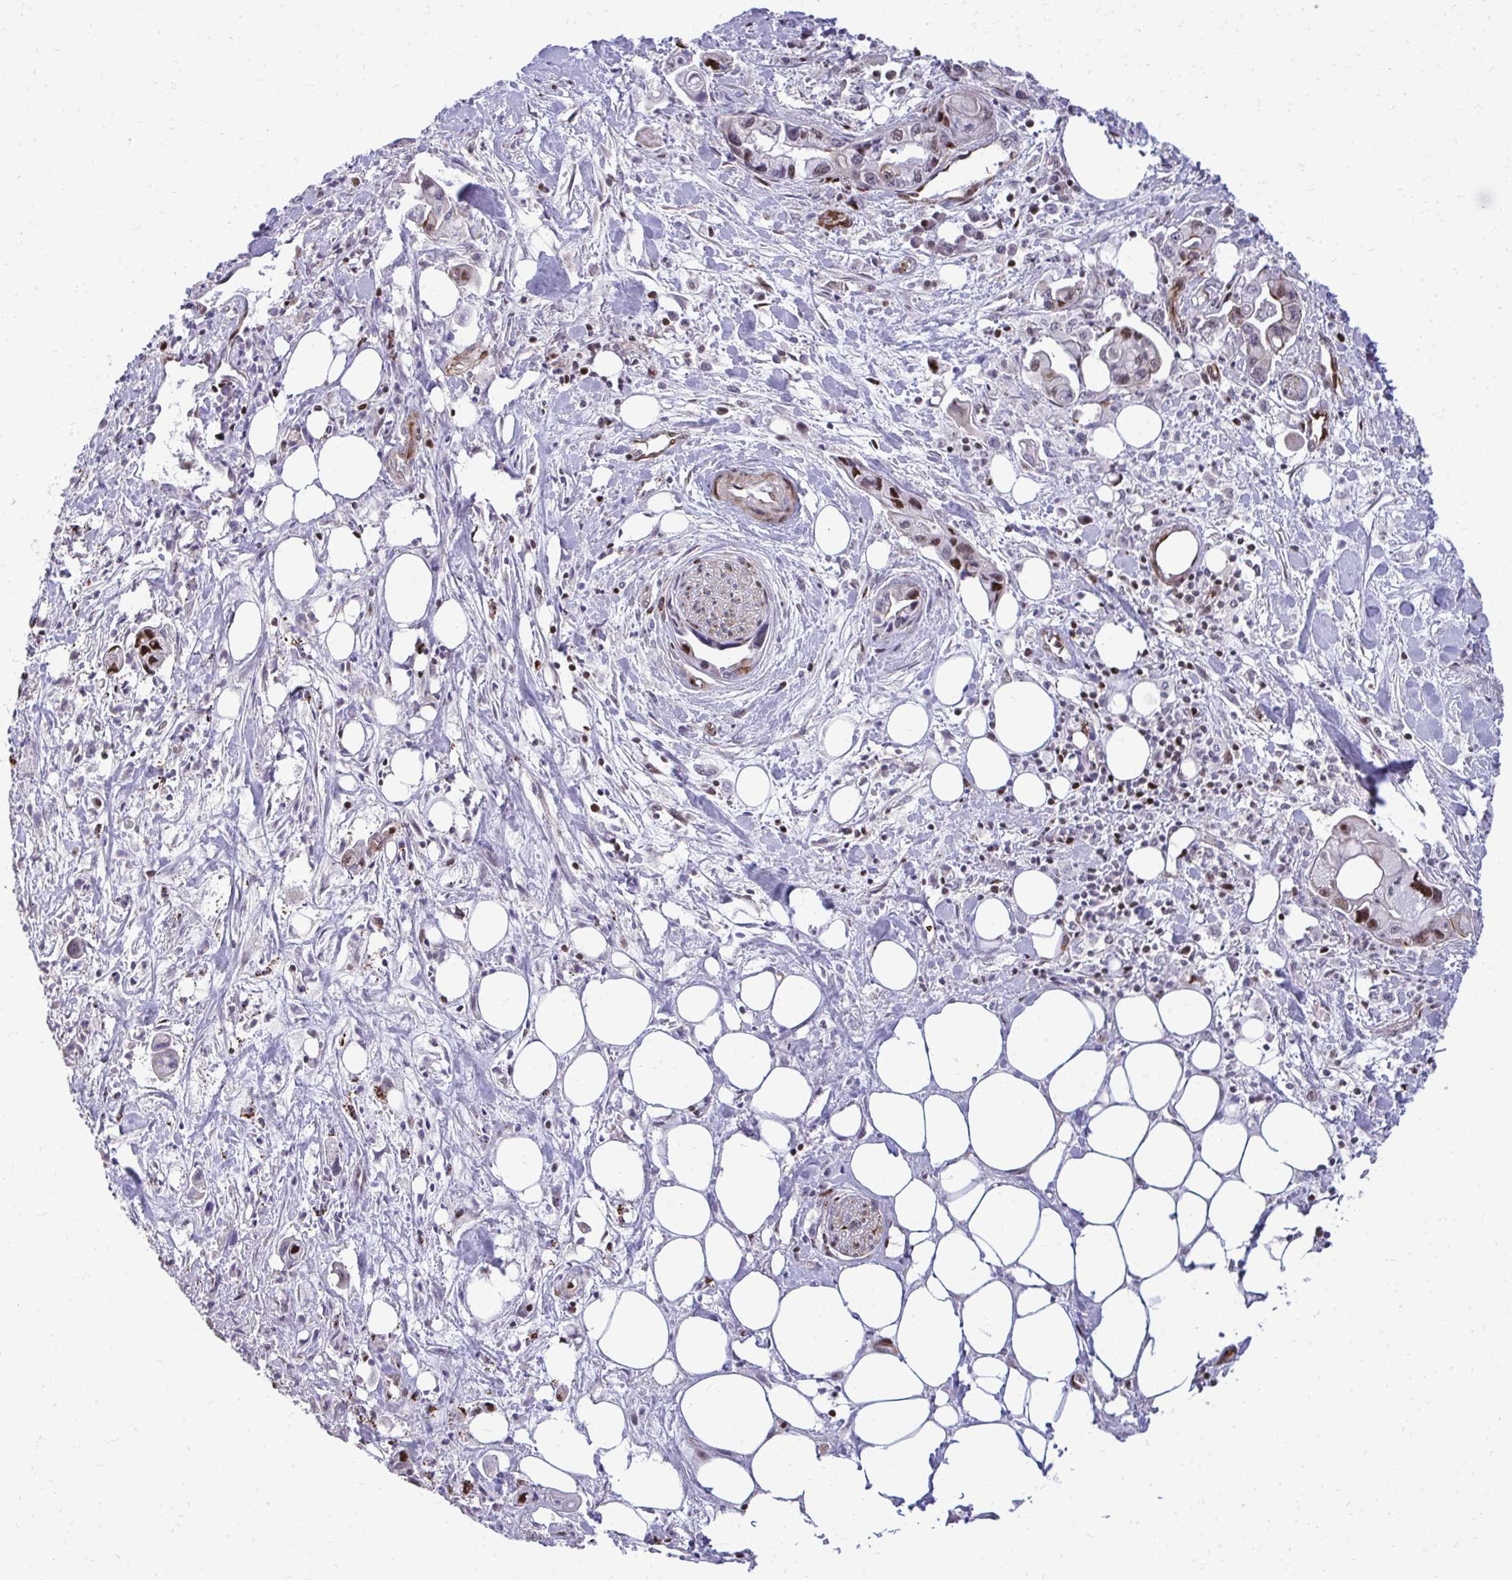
{"staining": {"intensity": "moderate", "quantity": "<25%", "location": "nuclear"}, "tissue": "pancreatic cancer", "cell_type": "Tumor cells", "image_type": "cancer", "snomed": [{"axis": "morphology", "description": "Adenocarcinoma, NOS"}, {"axis": "topography", "description": "Pancreas"}], "caption": "DAB immunohistochemical staining of human pancreatic cancer (adenocarcinoma) reveals moderate nuclear protein positivity in approximately <25% of tumor cells.", "gene": "DLX4", "patient": {"sex": "male", "age": 61}}